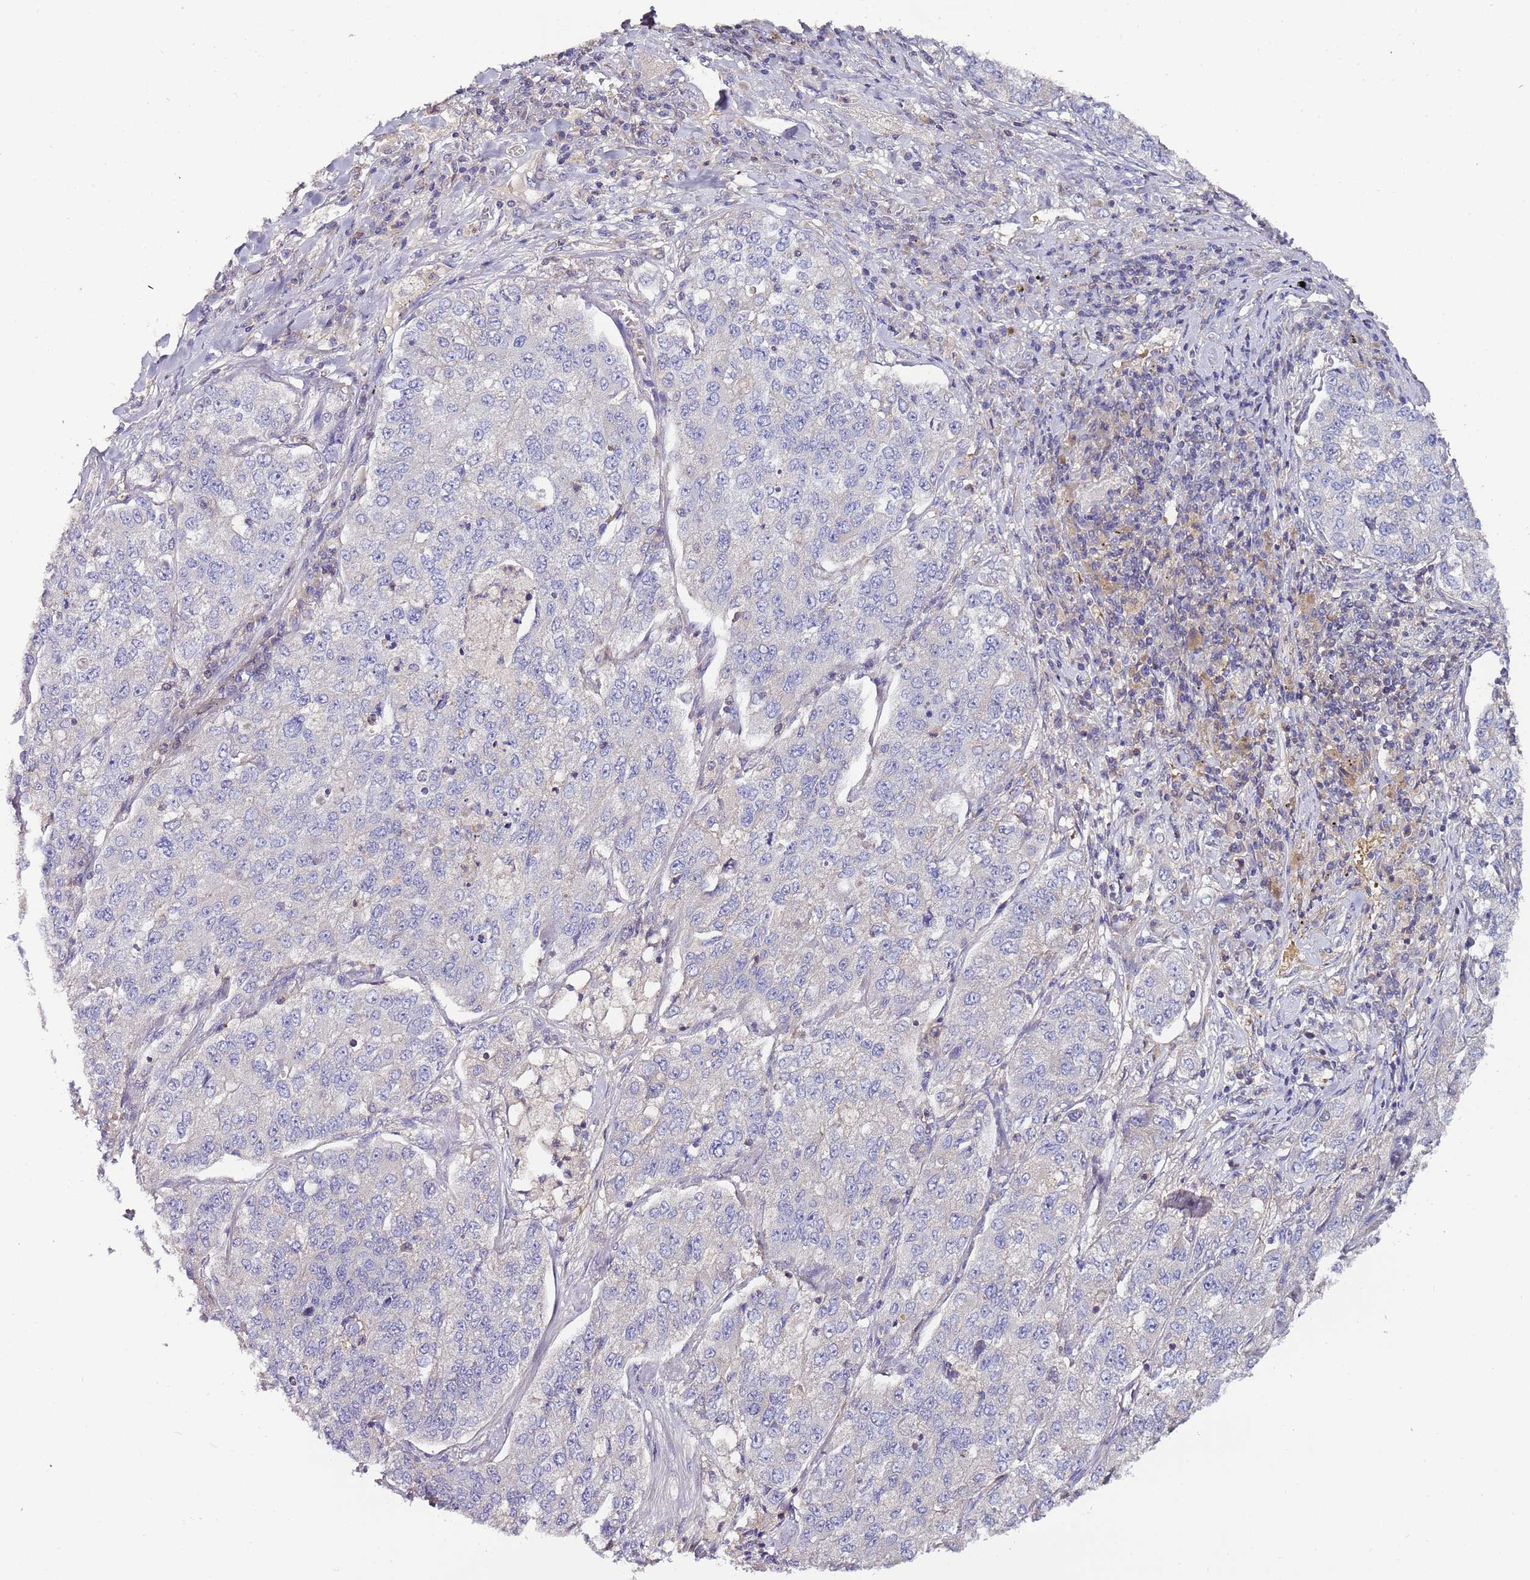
{"staining": {"intensity": "negative", "quantity": "none", "location": "none"}, "tissue": "lung cancer", "cell_type": "Tumor cells", "image_type": "cancer", "snomed": [{"axis": "morphology", "description": "Adenocarcinoma, NOS"}, {"axis": "topography", "description": "Lung"}], "caption": "High magnification brightfield microscopy of adenocarcinoma (lung) stained with DAB (3,3'-diaminobenzidine) (brown) and counterstained with hematoxylin (blue): tumor cells show no significant positivity. (DAB (3,3'-diaminobenzidine) IHC, high magnification).", "gene": "IGIP", "patient": {"sex": "male", "age": 49}}